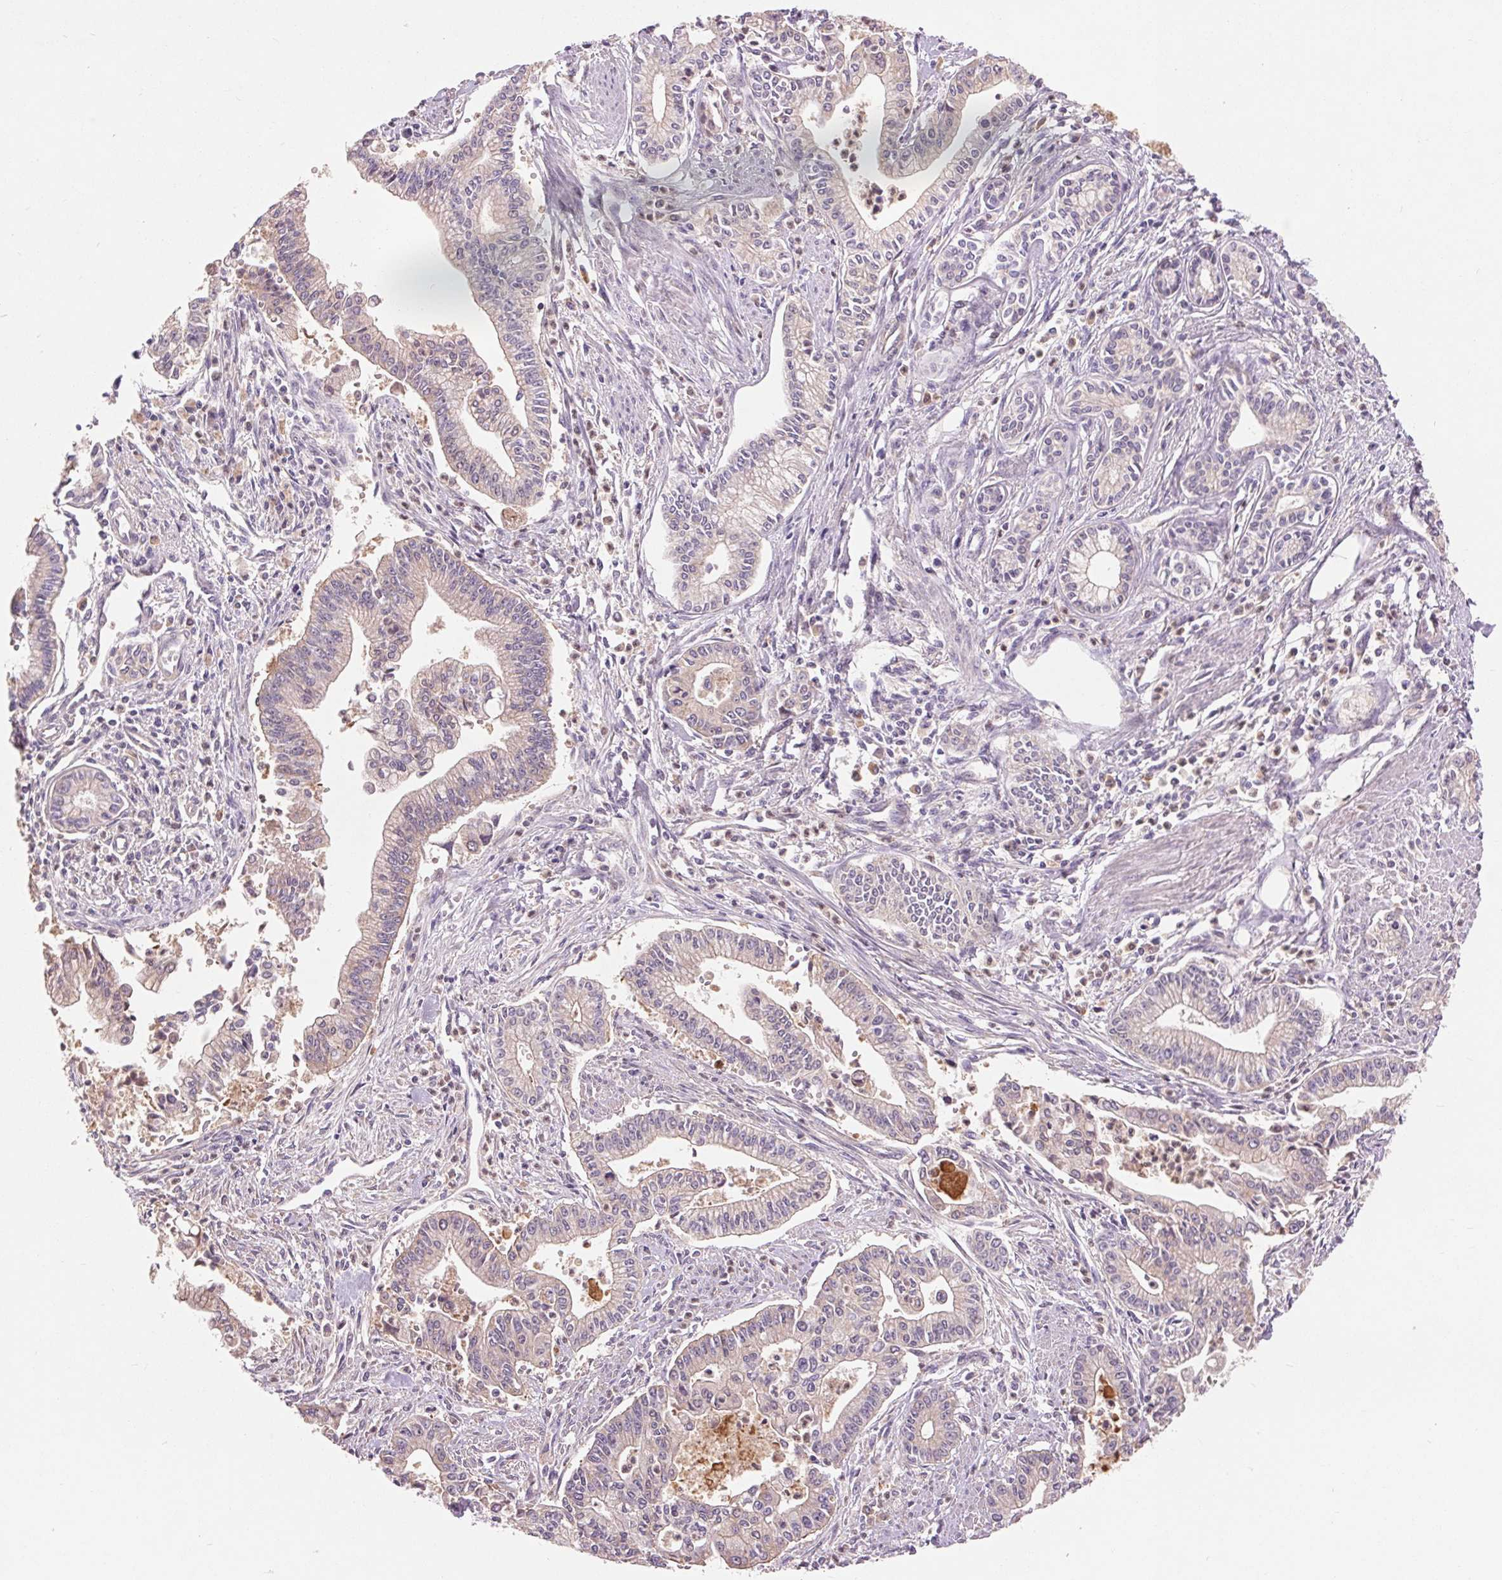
{"staining": {"intensity": "weak", "quantity": "25%-75%", "location": "cytoplasmic/membranous"}, "tissue": "pancreatic cancer", "cell_type": "Tumor cells", "image_type": "cancer", "snomed": [{"axis": "morphology", "description": "Adenocarcinoma, NOS"}, {"axis": "topography", "description": "Pancreas"}], "caption": "IHC image of adenocarcinoma (pancreatic) stained for a protein (brown), which reveals low levels of weak cytoplasmic/membranous staining in about 25%-75% of tumor cells.", "gene": "RANBP3L", "patient": {"sex": "female", "age": 65}}